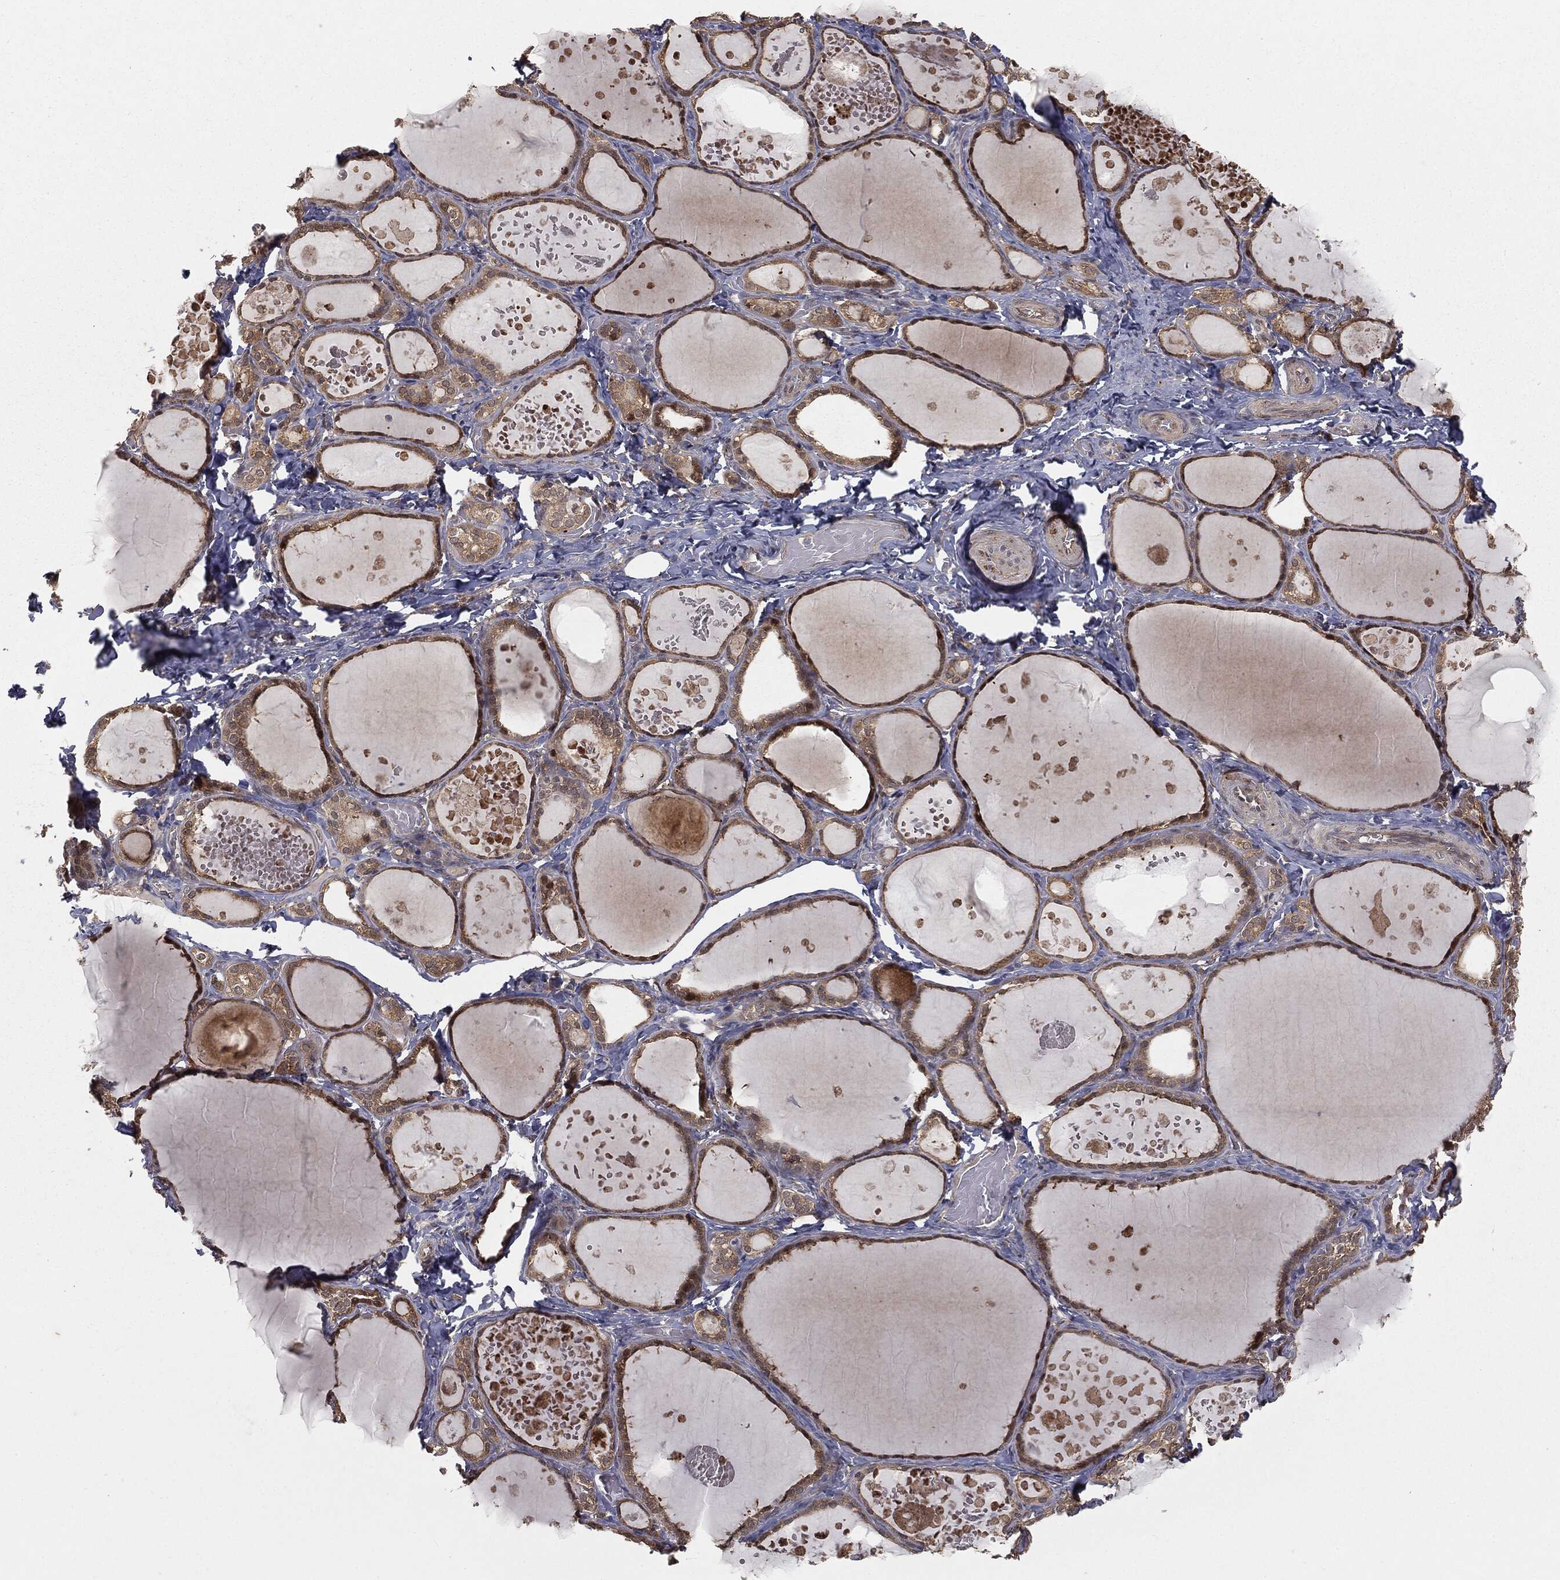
{"staining": {"intensity": "moderate", "quantity": "<25%", "location": "nuclear"}, "tissue": "thyroid gland", "cell_type": "Glandular cells", "image_type": "normal", "snomed": [{"axis": "morphology", "description": "Normal tissue, NOS"}, {"axis": "topography", "description": "Thyroid gland"}], "caption": "A high-resolution image shows IHC staining of benign thyroid gland, which reveals moderate nuclear staining in approximately <25% of glandular cells. Immunohistochemistry stains the protein in brown and the nuclei are stained blue.", "gene": "FBXO7", "patient": {"sex": "female", "age": 56}}